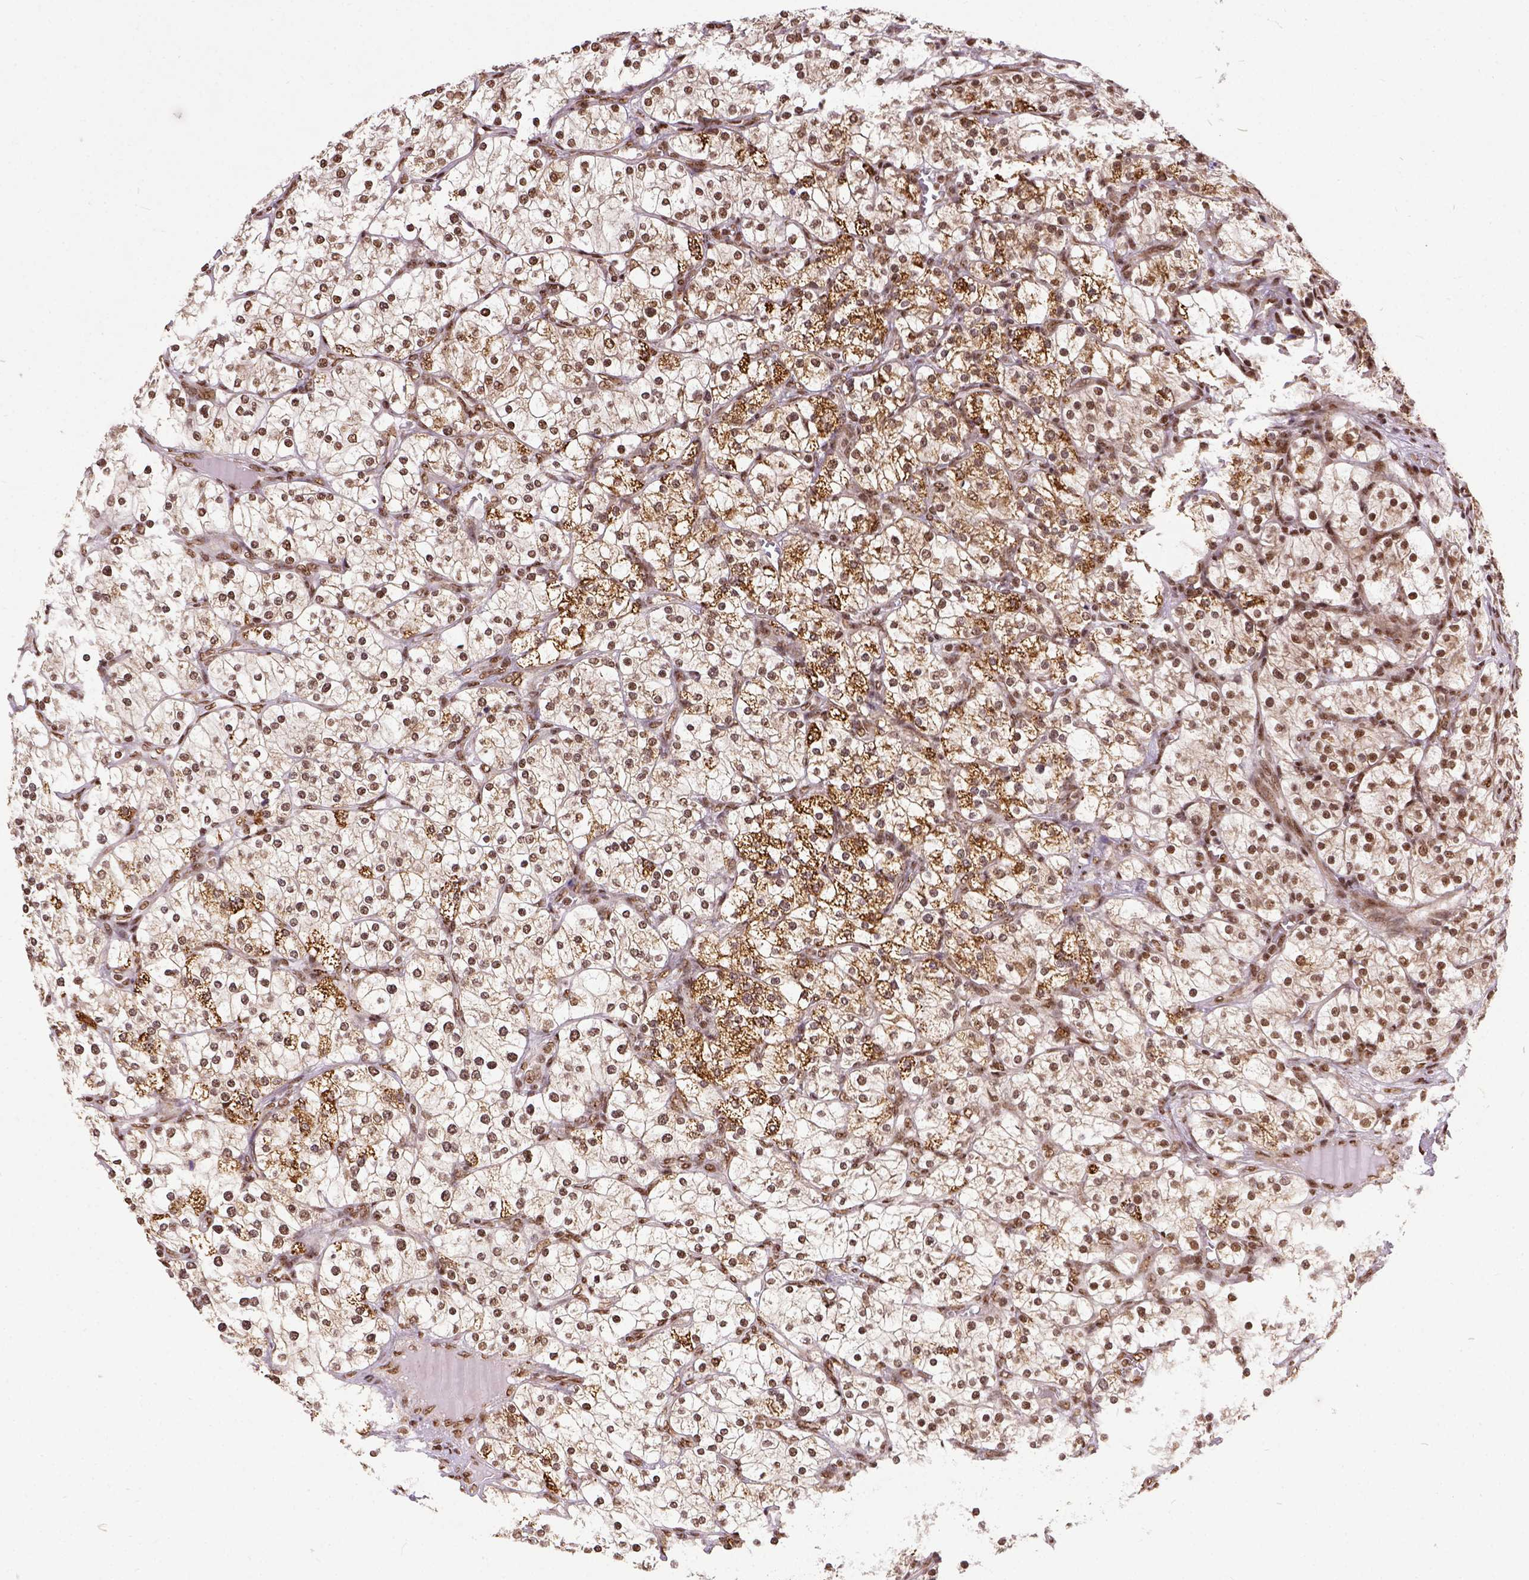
{"staining": {"intensity": "moderate", "quantity": ">75%", "location": "nuclear"}, "tissue": "renal cancer", "cell_type": "Tumor cells", "image_type": "cancer", "snomed": [{"axis": "morphology", "description": "Adenocarcinoma, NOS"}, {"axis": "topography", "description": "Kidney"}], "caption": "Adenocarcinoma (renal) stained with a protein marker exhibits moderate staining in tumor cells.", "gene": "NACC1", "patient": {"sex": "male", "age": 80}}